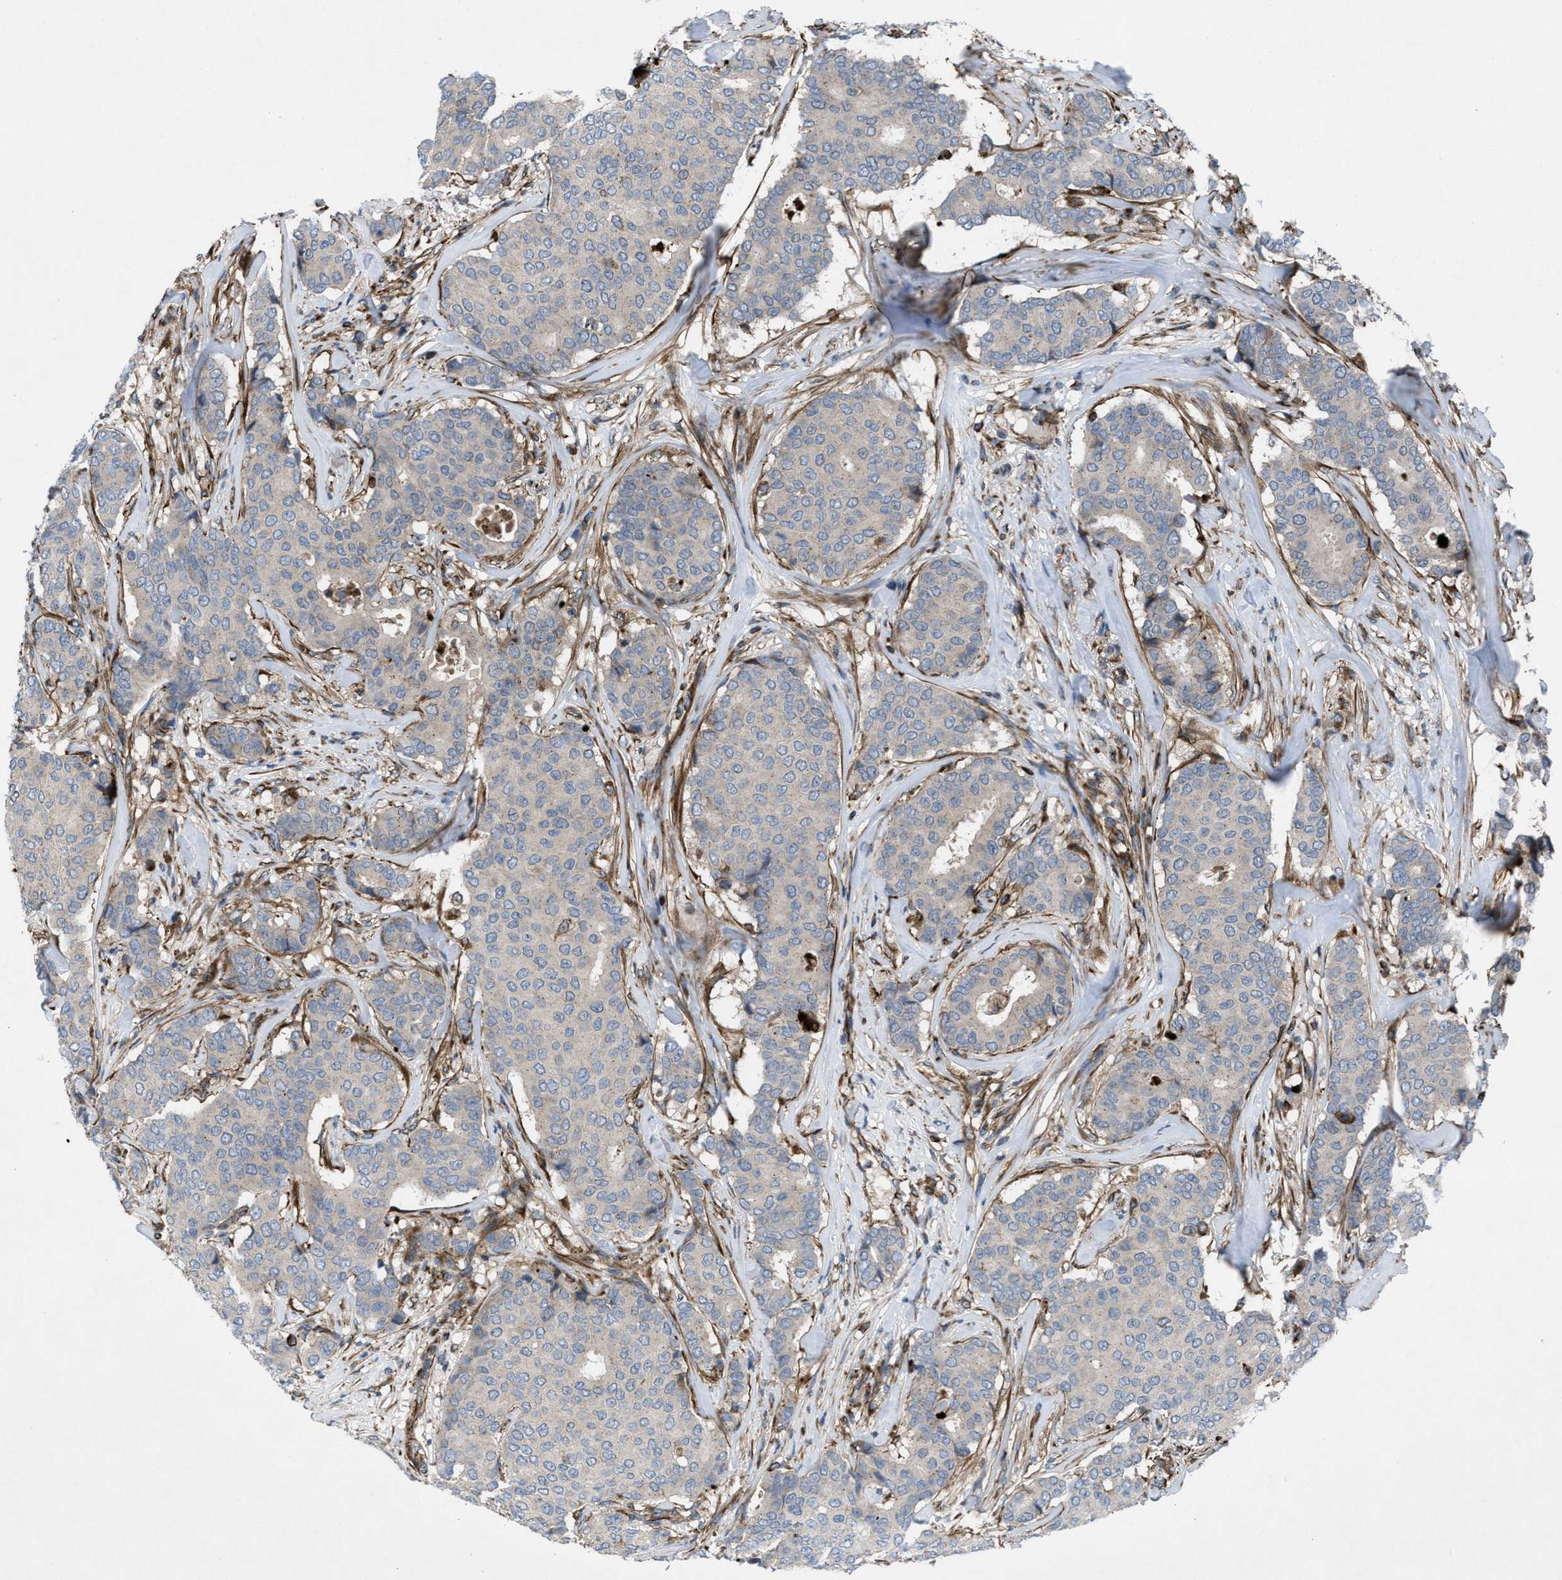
{"staining": {"intensity": "weak", "quantity": "<25%", "location": "cytoplasmic/membranous"}, "tissue": "breast cancer", "cell_type": "Tumor cells", "image_type": "cancer", "snomed": [{"axis": "morphology", "description": "Duct carcinoma"}, {"axis": "topography", "description": "Breast"}], "caption": "Tumor cells show no significant protein staining in breast infiltrating ductal carcinoma.", "gene": "SLC6A9", "patient": {"sex": "female", "age": 75}}